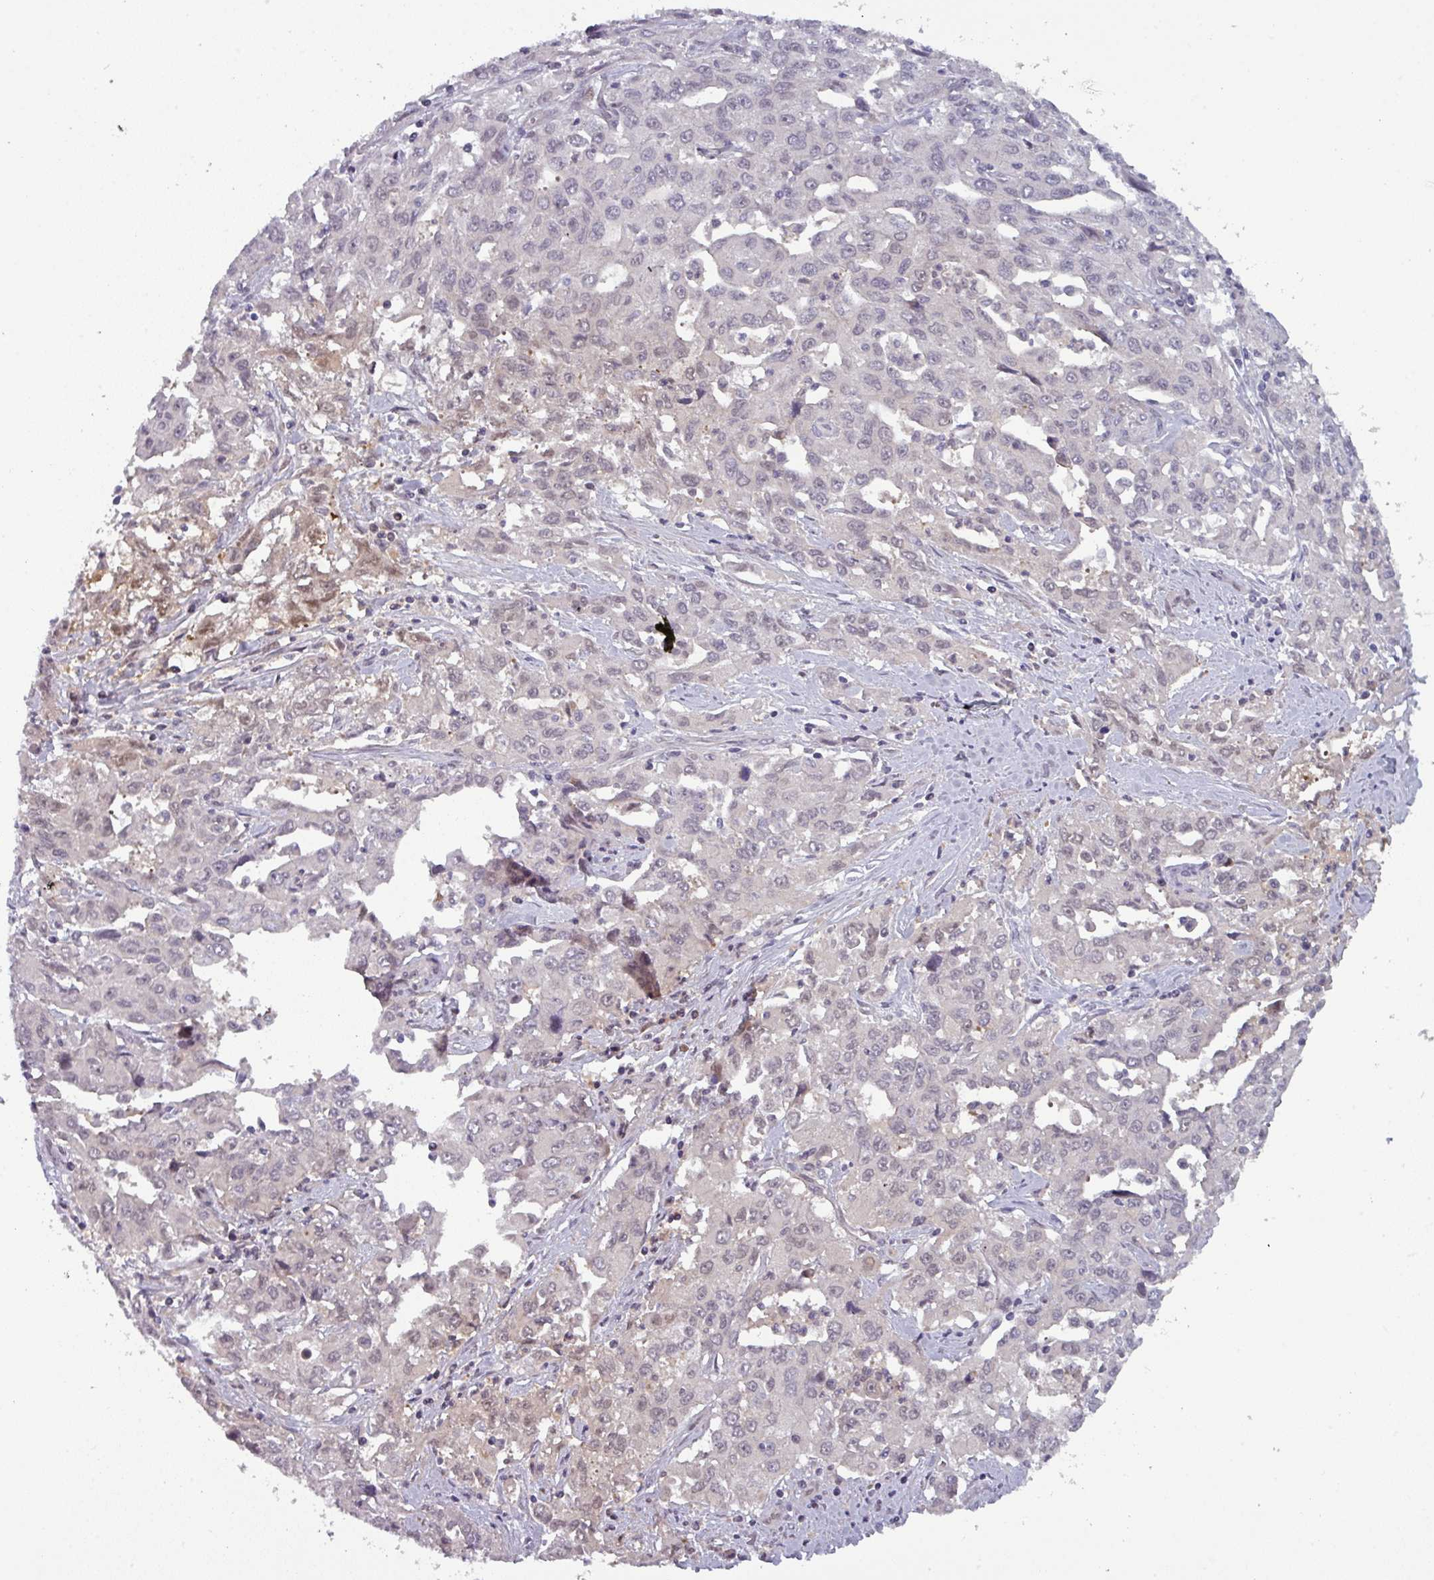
{"staining": {"intensity": "weak", "quantity": "<25%", "location": "nuclear"}, "tissue": "liver cancer", "cell_type": "Tumor cells", "image_type": "cancer", "snomed": [{"axis": "morphology", "description": "Carcinoma, Hepatocellular, NOS"}, {"axis": "topography", "description": "Liver"}], "caption": "Tumor cells show no significant staining in hepatocellular carcinoma (liver). (DAB IHC with hematoxylin counter stain).", "gene": "PRAMEF12", "patient": {"sex": "male", "age": 63}}